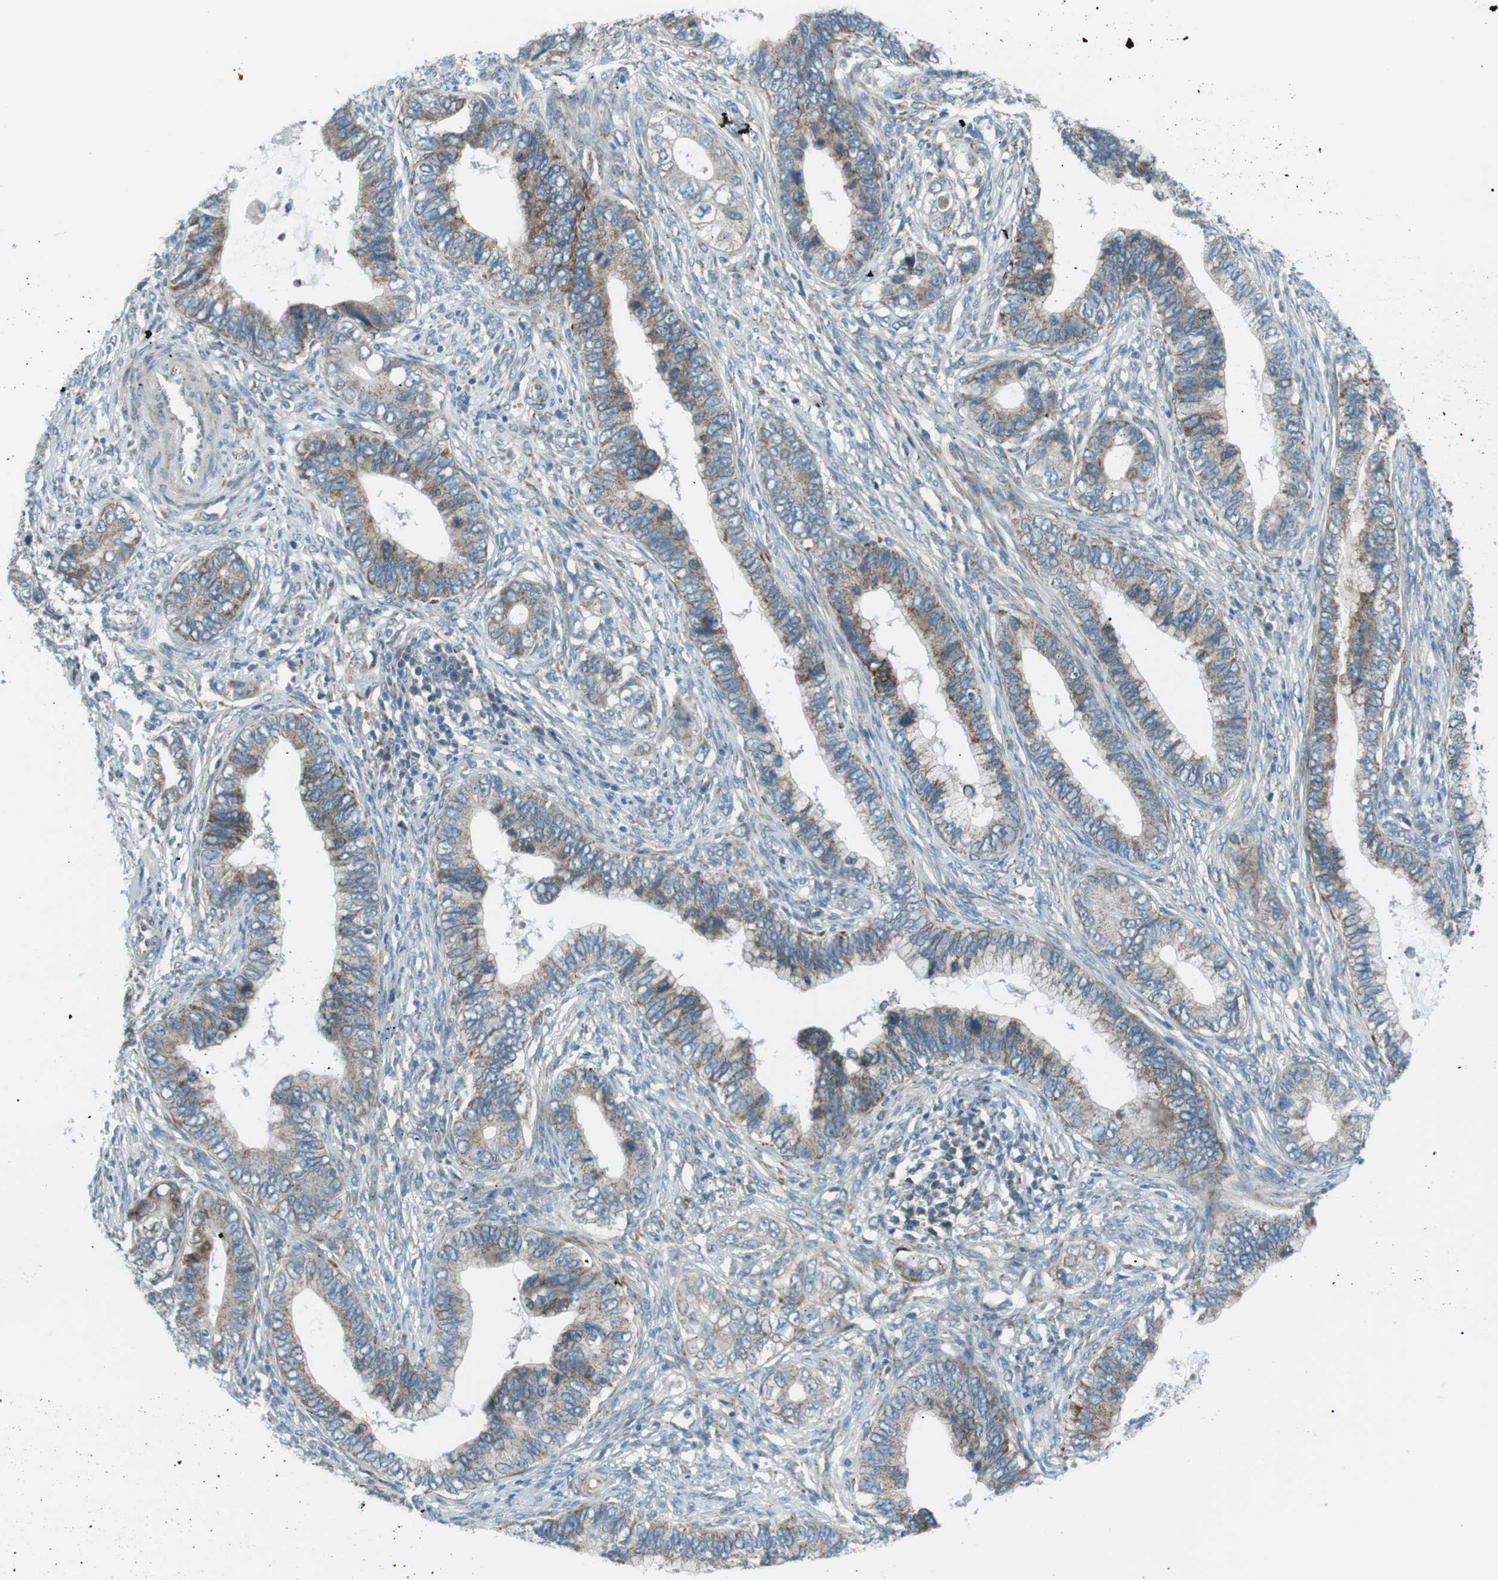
{"staining": {"intensity": "moderate", "quantity": "25%-75%", "location": "cytoplasmic/membranous"}, "tissue": "cervical cancer", "cell_type": "Tumor cells", "image_type": "cancer", "snomed": [{"axis": "morphology", "description": "Adenocarcinoma, NOS"}, {"axis": "topography", "description": "Cervix"}], "caption": "A photomicrograph of cervical cancer (adenocarcinoma) stained for a protein demonstrates moderate cytoplasmic/membranous brown staining in tumor cells.", "gene": "ARID5B", "patient": {"sex": "female", "age": 44}}